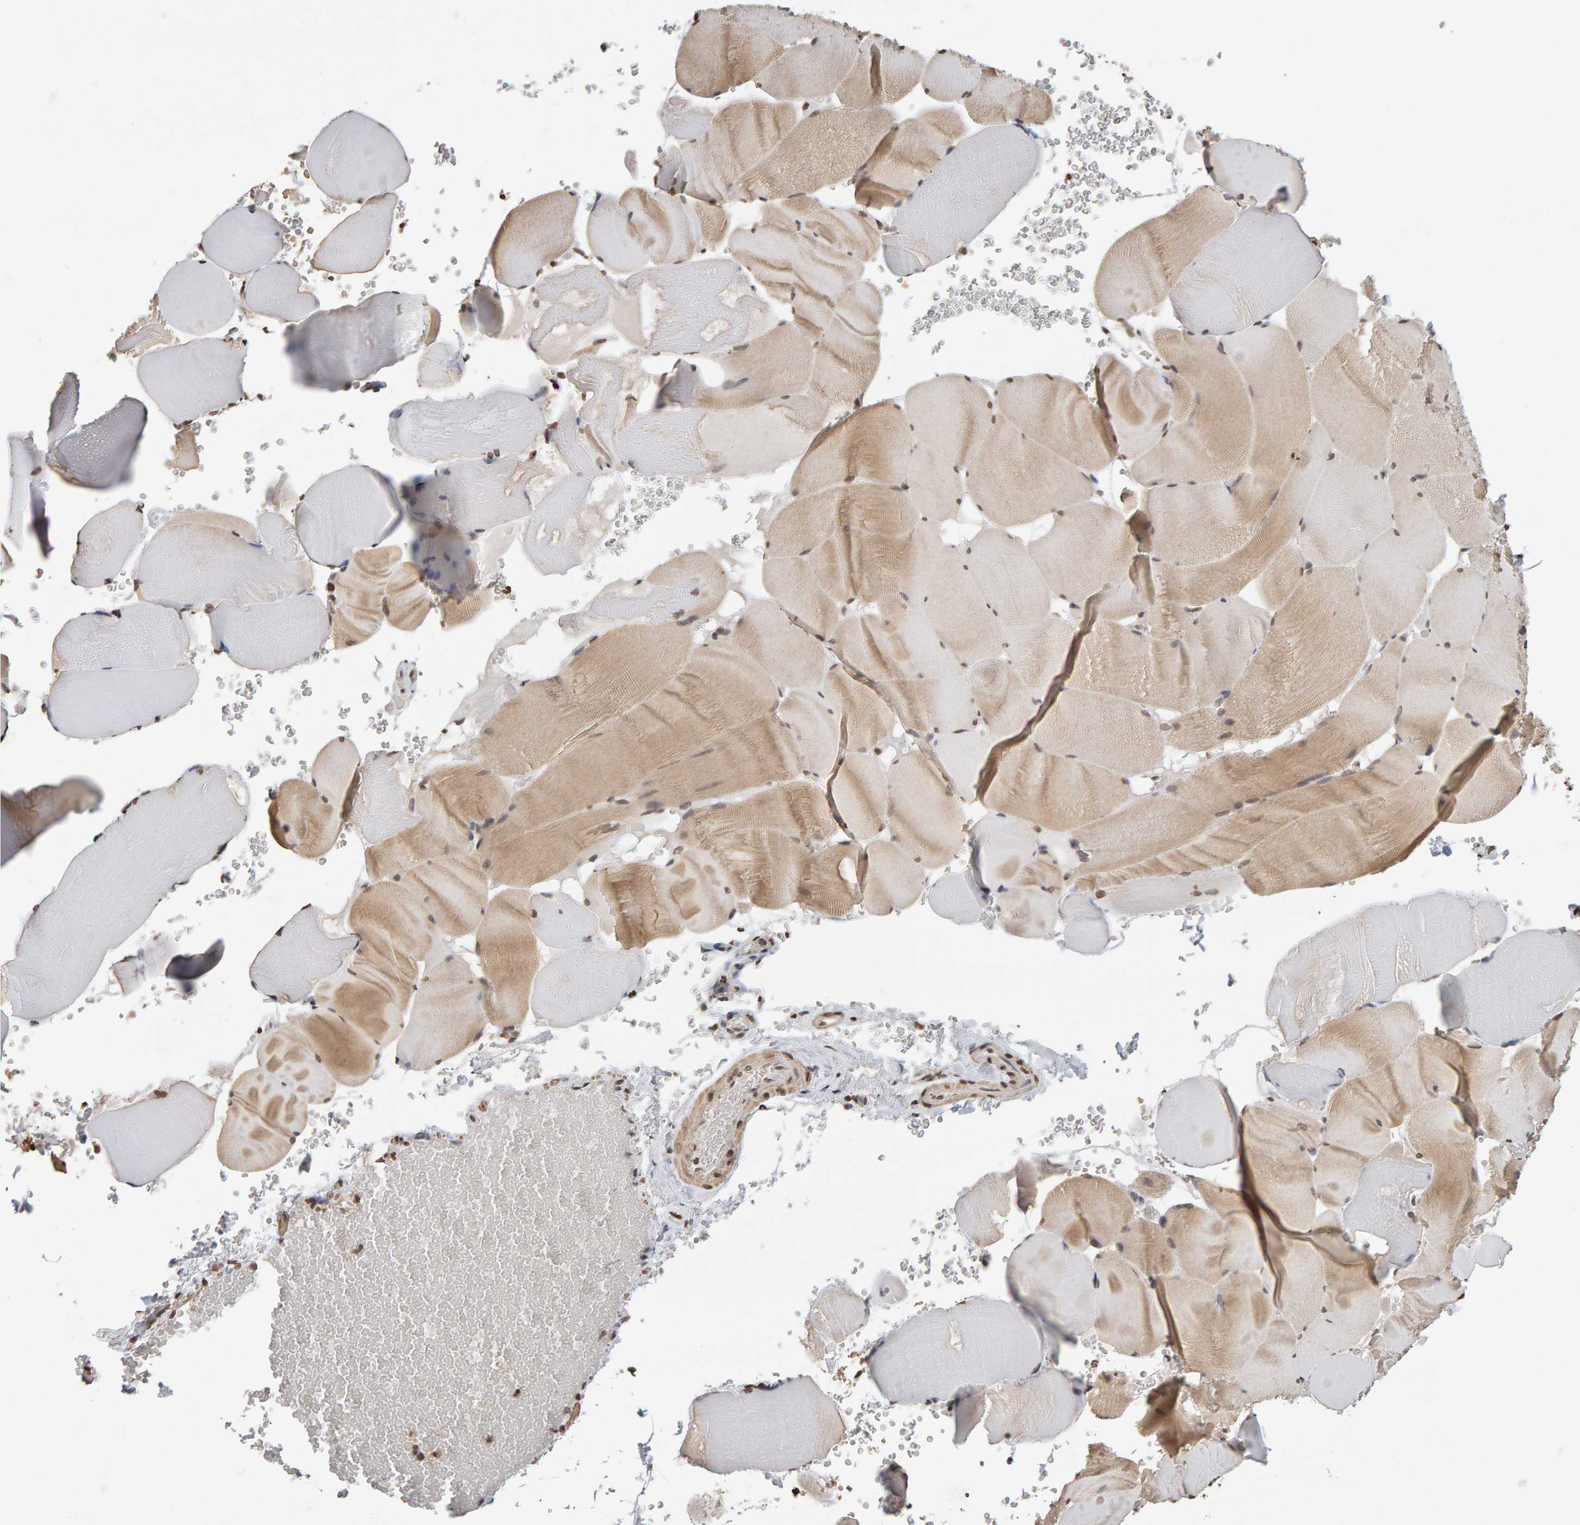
{"staining": {"intensity": "moderate", "quantity": "25%-75%", "location": "cytoplasmic/membranous,nuclear"}, "tissue": "skeletal muscle", "cell_type": "Myocytes", "image_type": "normal", "snomed": [{"axis": "morphology", "description": "Normal tissue, NOS"}, {"axis": "topography", "description": "Skeletal muscle"}], "caption": "Immunohistochemistry micrograph of normal human skeletal muscle stained for a protein (brown), which shows medium levels of moderate cytoplasmic/membranous,nuclear staining in approximately 25%-75% of myocytes.", "gene": "AFF4", "patient": {"sex": "male", "age": 62}}